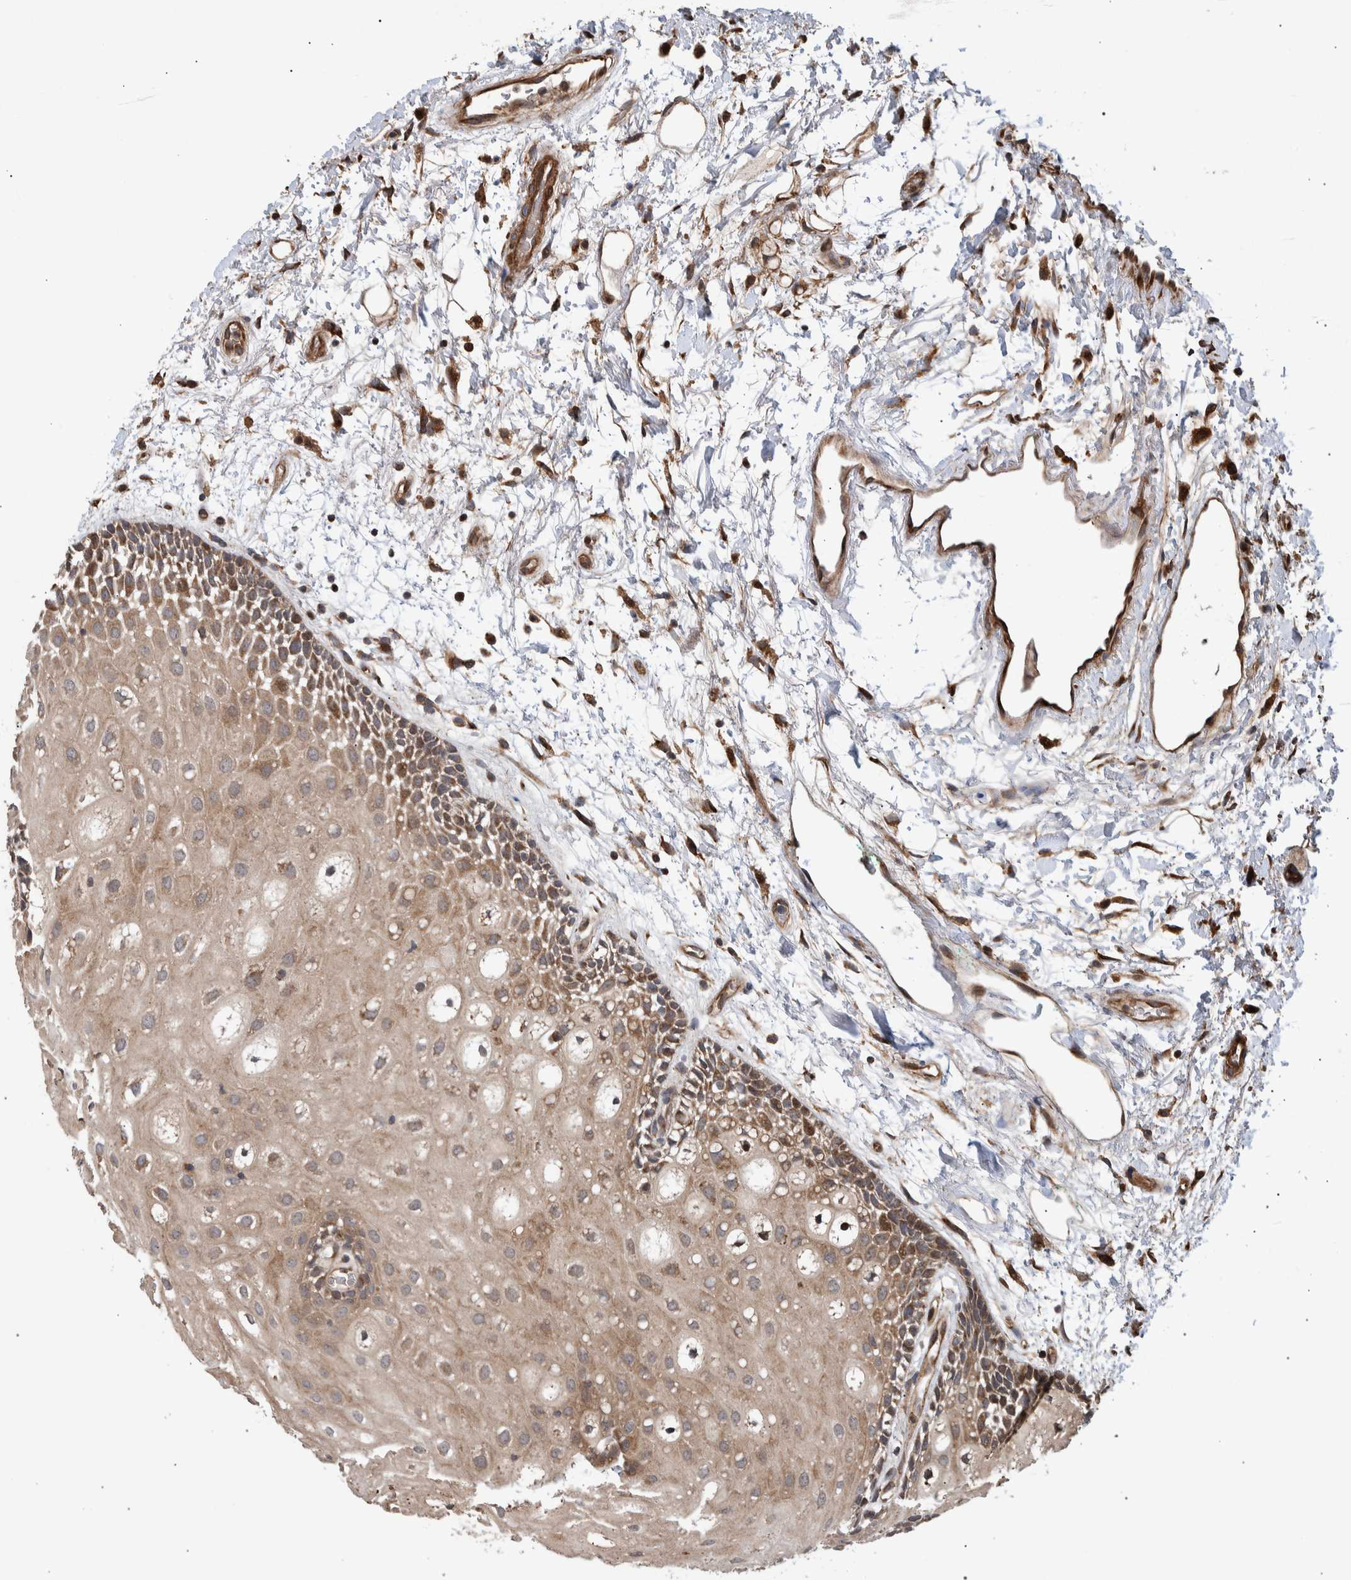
{"staining": {"intensity": "moderate", "quantity": ">75%", "location": "cytoplasmic/membranous"}, "tissue": "oral mucosa", "cell_type": "Squamous epithelial cells", "image_type": "normal", "snomed": [{"axis": "morphology", "description": "Normal tissue, NOS"}, {"axis": "topography", "description": "Skeletal muscle"}, {"axis": "topography", "description": "Oral tissue"}, {"axis": "topography", "description": "Peripheral nerve tissue"}], "caption": "IHC micrograph of unremarkable oral mucosa: human oral mucosa stained using immunohistochemistry (IHC) demonstrates medium levels of moderate protein expression localized specifically in the cytoplasmic/membranous of squamous epithelial cells, appearing as a cytoplasmic/membranous brown color.", "gene": "B3GNTL1", "patient": {"sex": "female", "age": 84}}